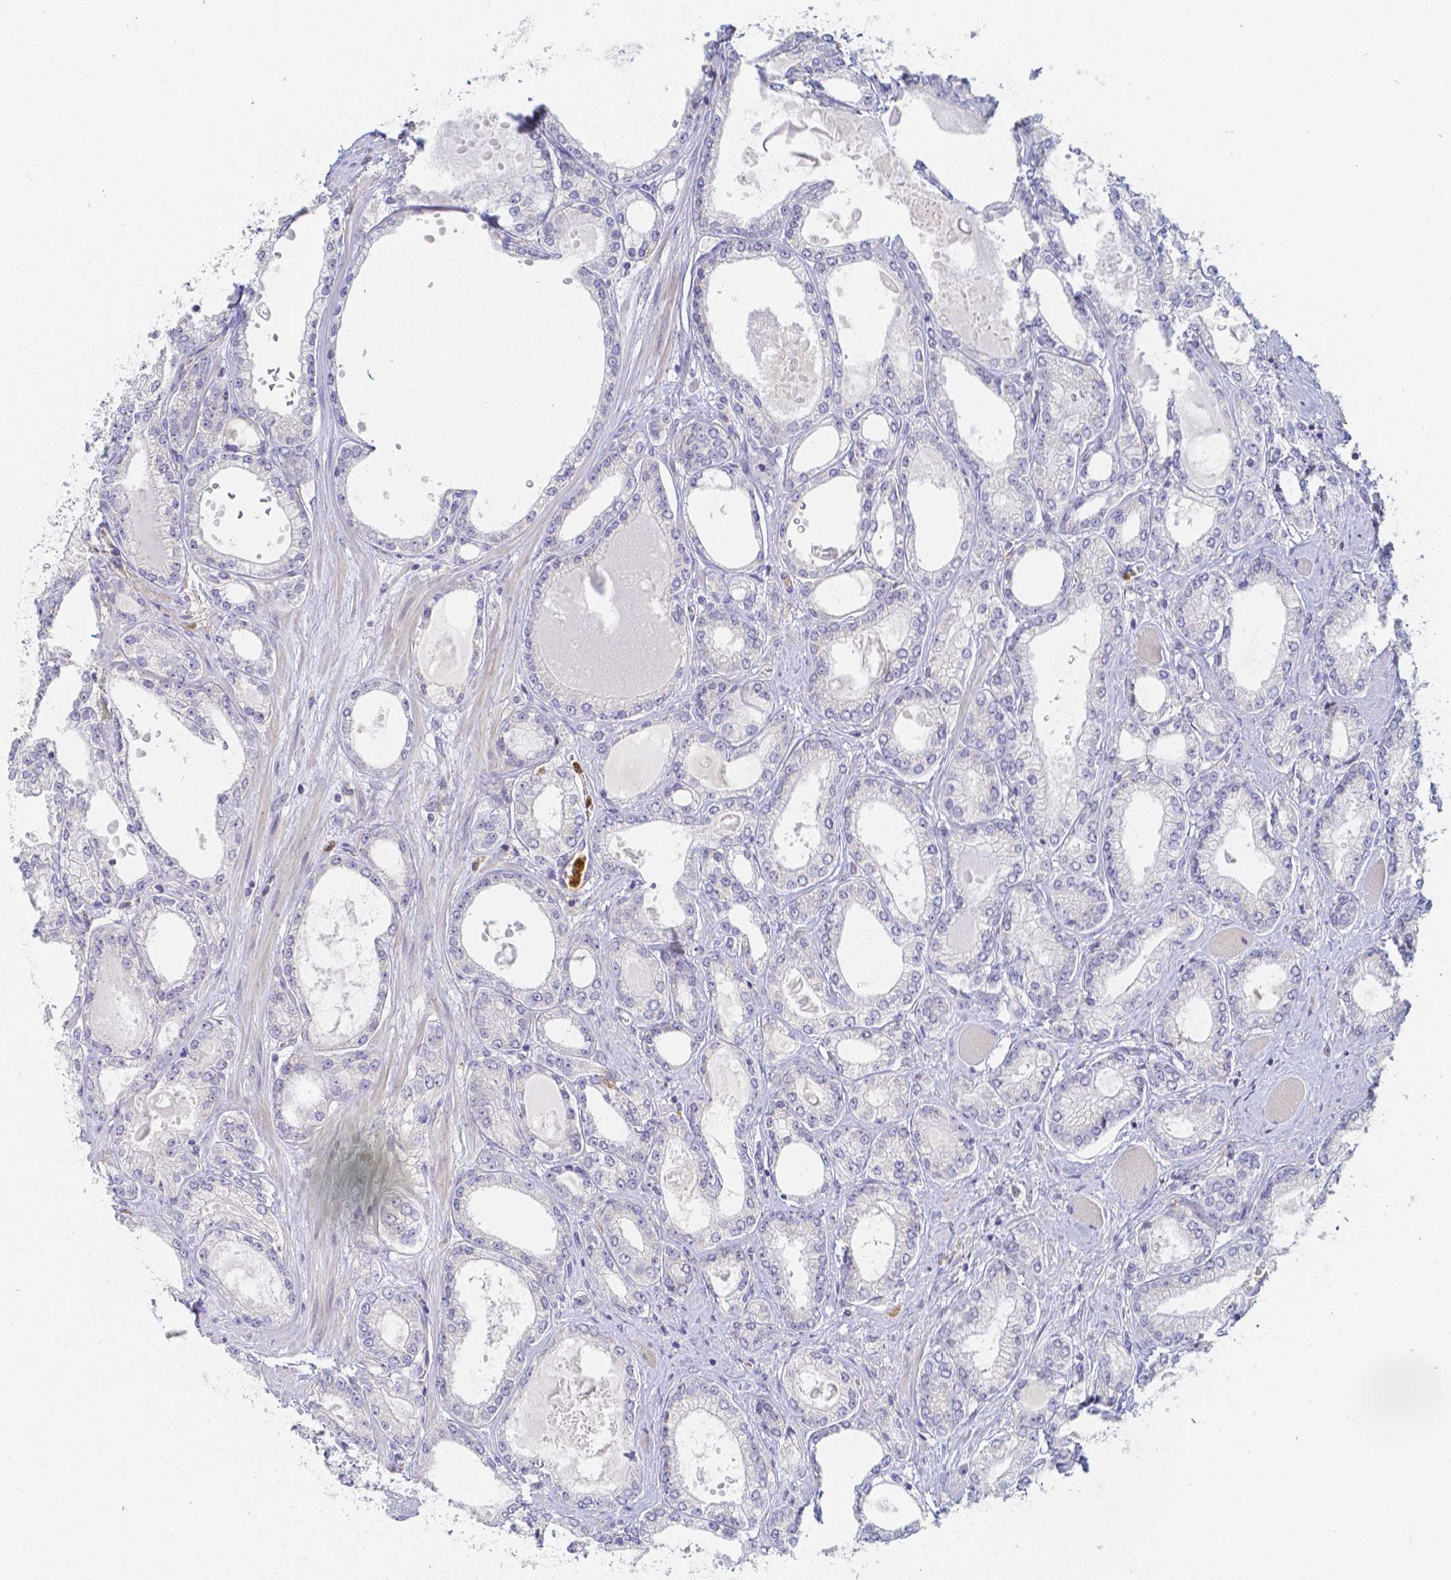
{"staining": {"intensity": "negative", "quantity": "none", "location": "none"}, "tissue": "prostate cancer", "cell_type": "Tumor cells", "image_type": "cancer", "snomed": [{"axis": "morphology", "description": "Adenocarcinoma, High grade"}, {"axis": "topography", "description": "Prostate"}], "caption": "Immunohistochemistry (IHC) histopathology image of neoplastic tissue: human prostate adenocarcinoma (high-grade) stained with DAB reveals no significant protein positivity in tumor cells.", "gene": "KCNH1", "patient": {"sex": "male", "age": 68}}